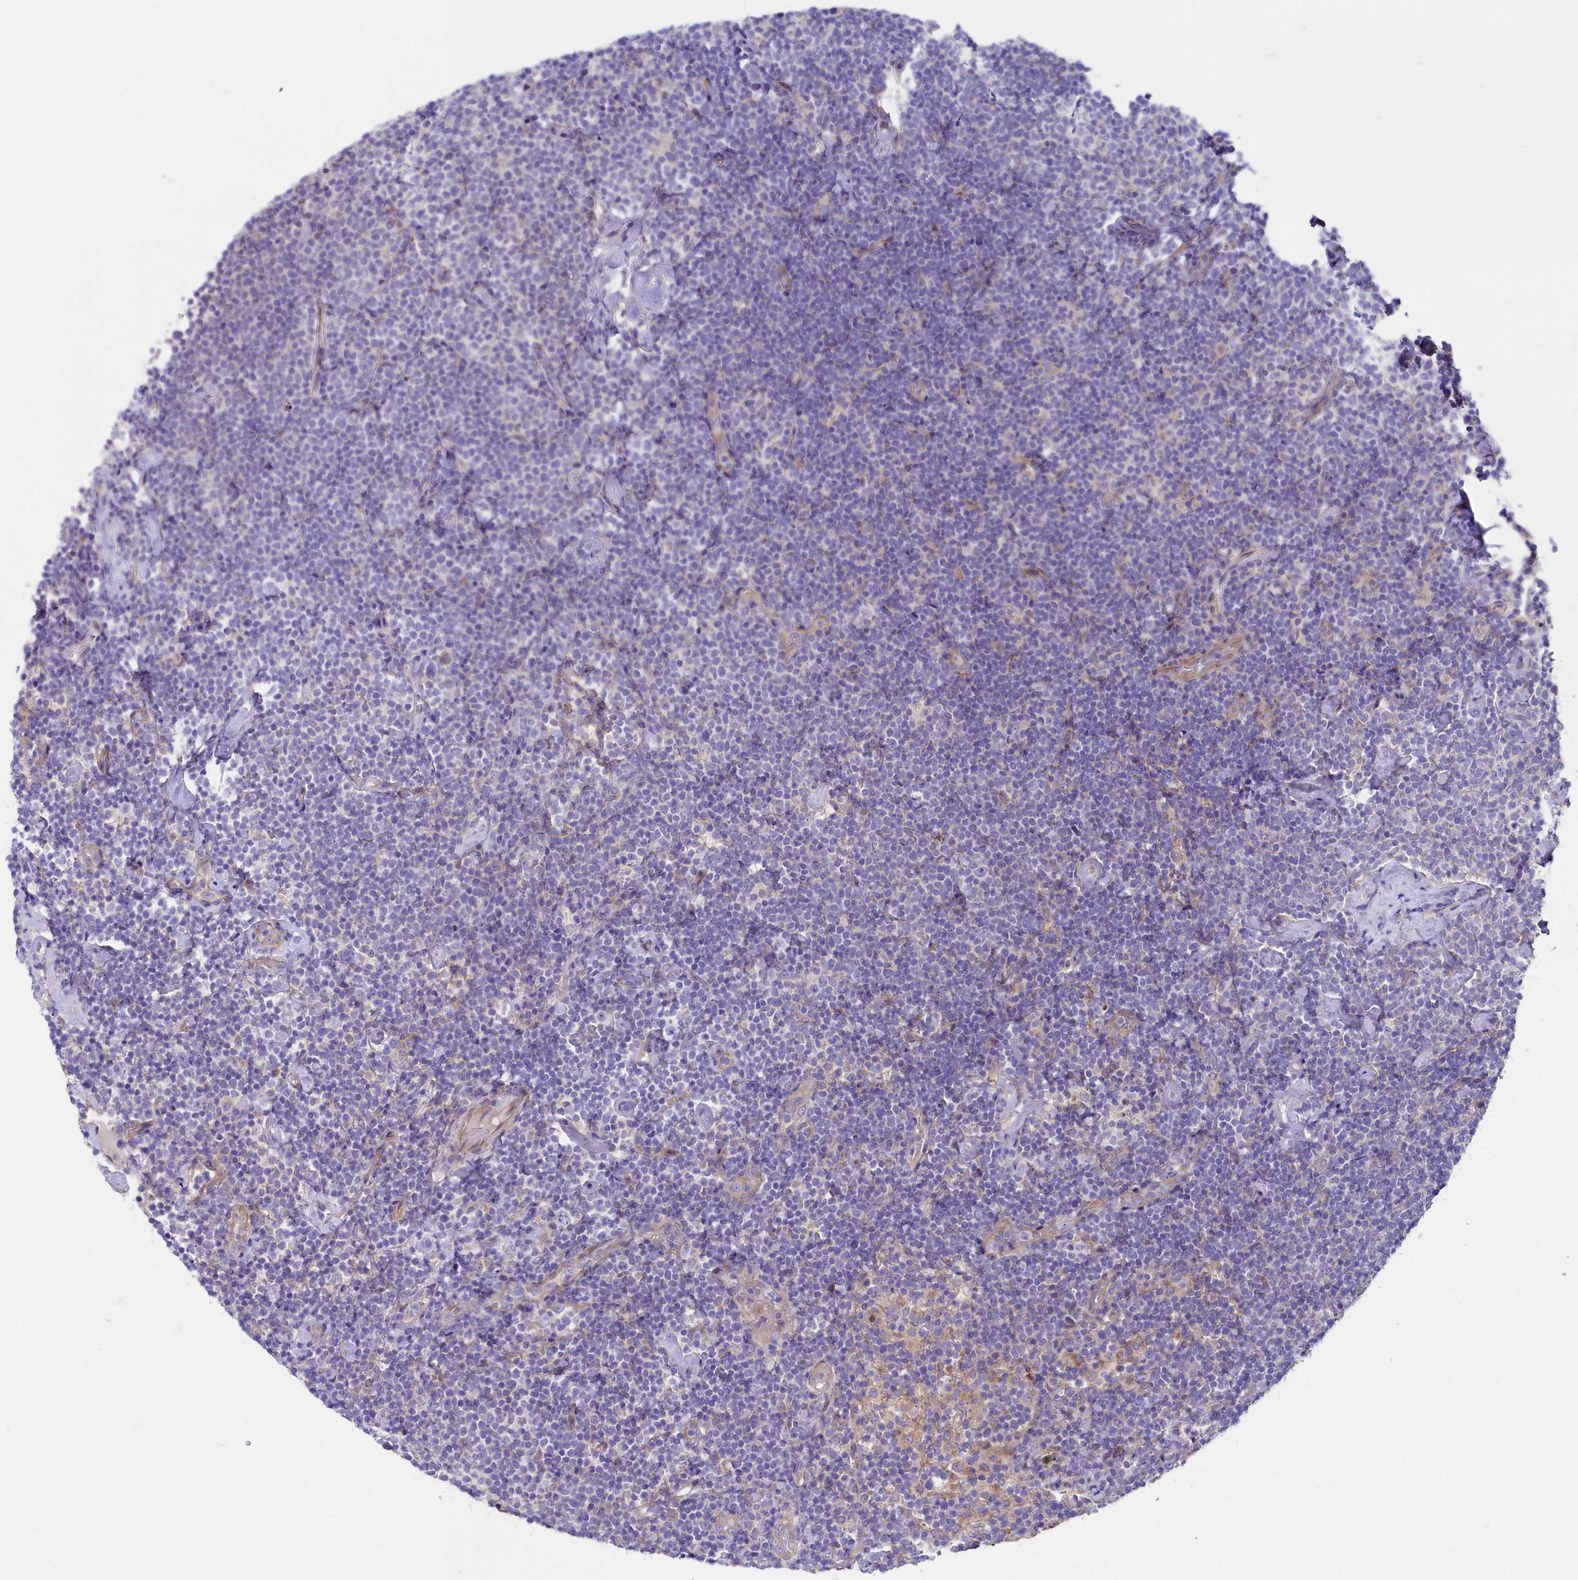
{"staining": {"intensity": "negative", "quantity": "none", "location": "none"}, "tissue": "lymphoma", "cell_type": "Tumor cells", "image_type": "cancer", "snomed": [{"axis": "morphology", "description": "Malignant lymphoma, non-Hodgkin's type, High grade"}, {"axis": "topography", "description": "Lymph node"}], "caption": "IHC histopathology image of human malignant lymphoma, non-Hodgkin's type (high-grade) stained for a protein (brown), which shows no staining in tumor cells. (Immunohistochemistry (ihc), brightfield microscopy, high magnification).", "gene": "GPR108", "patient": {"sex": "male", "age": 61}}